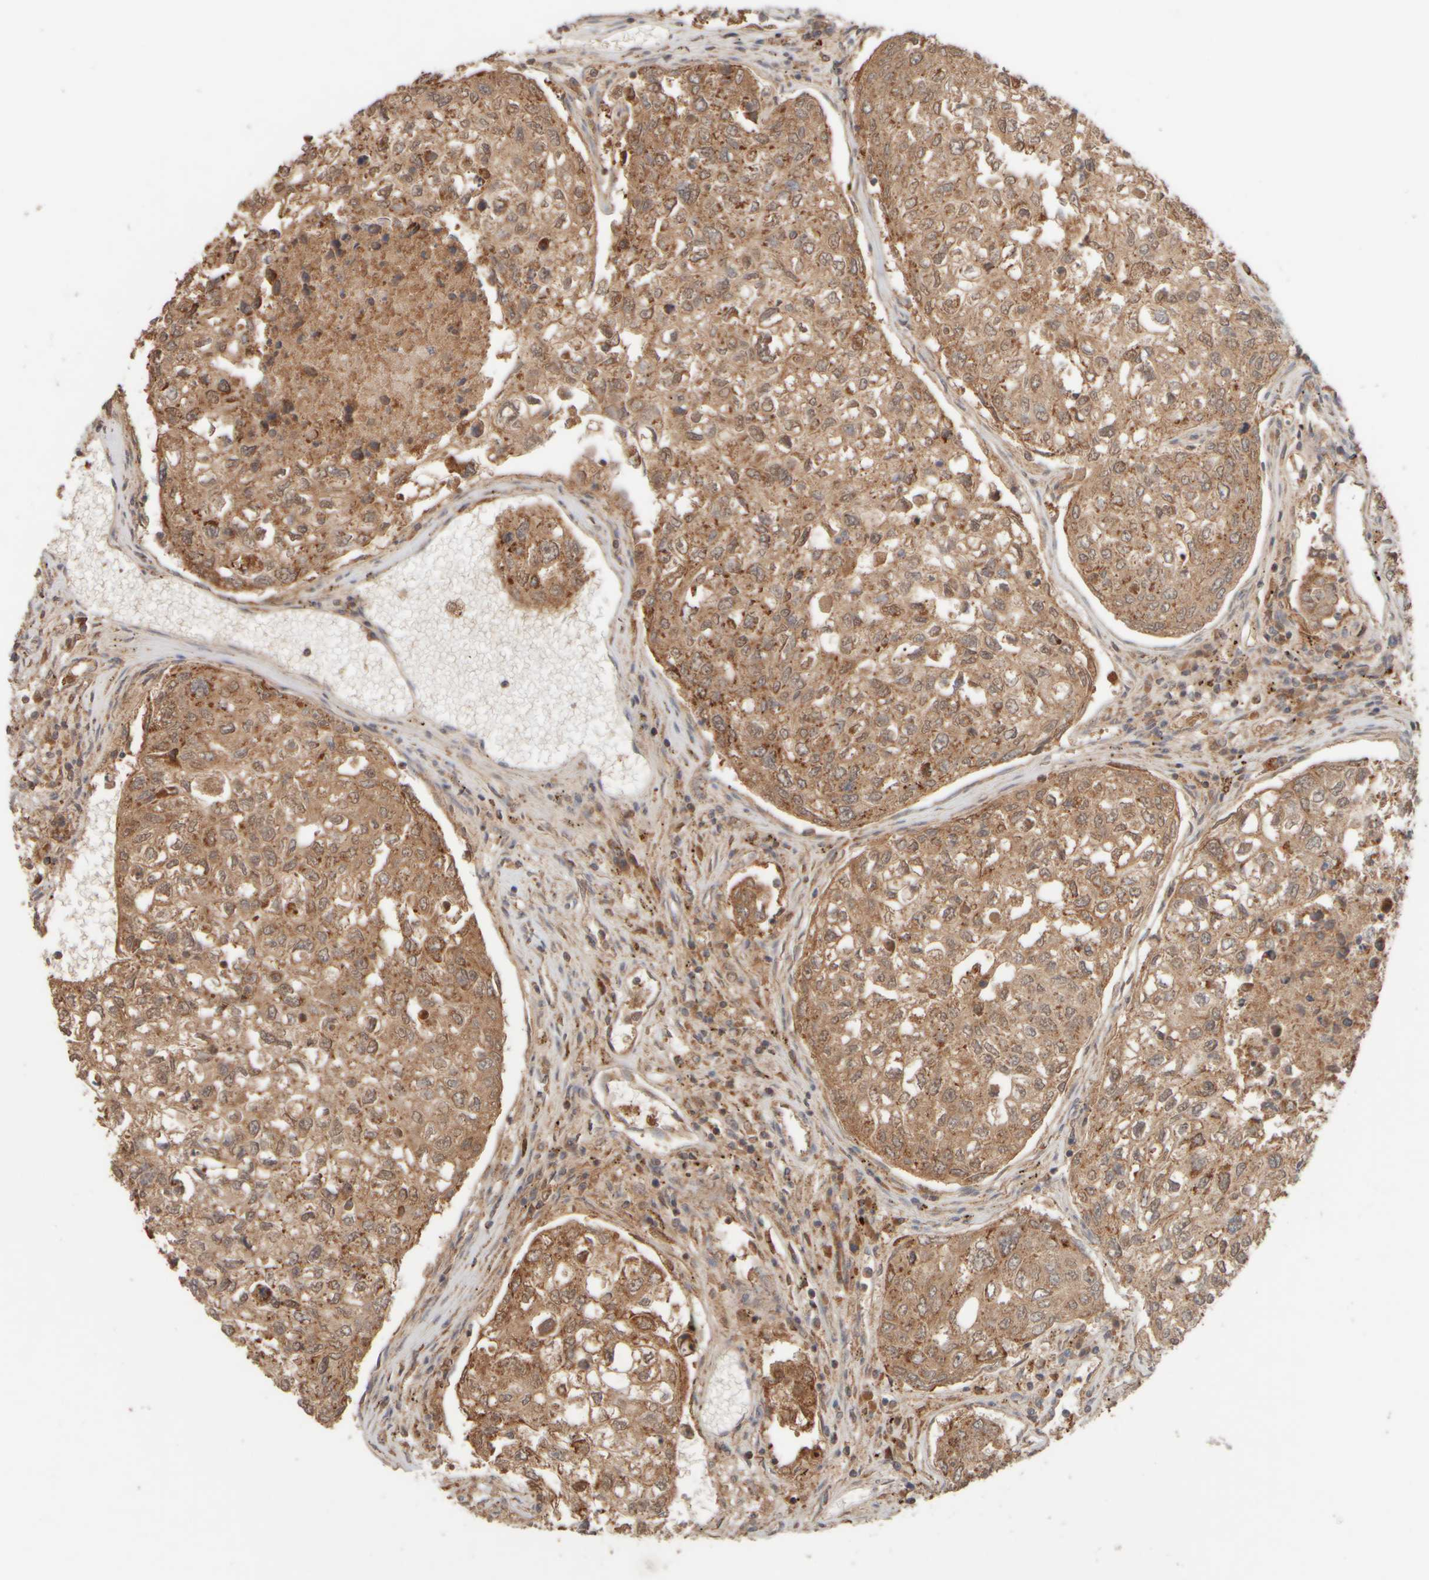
{"staining": {"intensity": "moderate", "quantity": ">75%", "location": "cytoplasmic/membranous"}, "tissue": "urothelial cancer", "cell_type": "Tumor cells", "image_type": "cancer", "snomed": [{"axis": "morphology", "description": "Urothelial carcinoma, High grade"}, {"axis": "topography", "description": "Lymph node"}, {"axis": "topography", "description": "Urinary bladder"}], "caption": "DAB immunohistochemical staining of human high-grade urothelial carcinoma shows moderate cytoplasmic/membranous protein expression in approximately >75% of tumor cells.", "gene": "EIF2B3", "patient": {"sex": "male", "age": 51}}